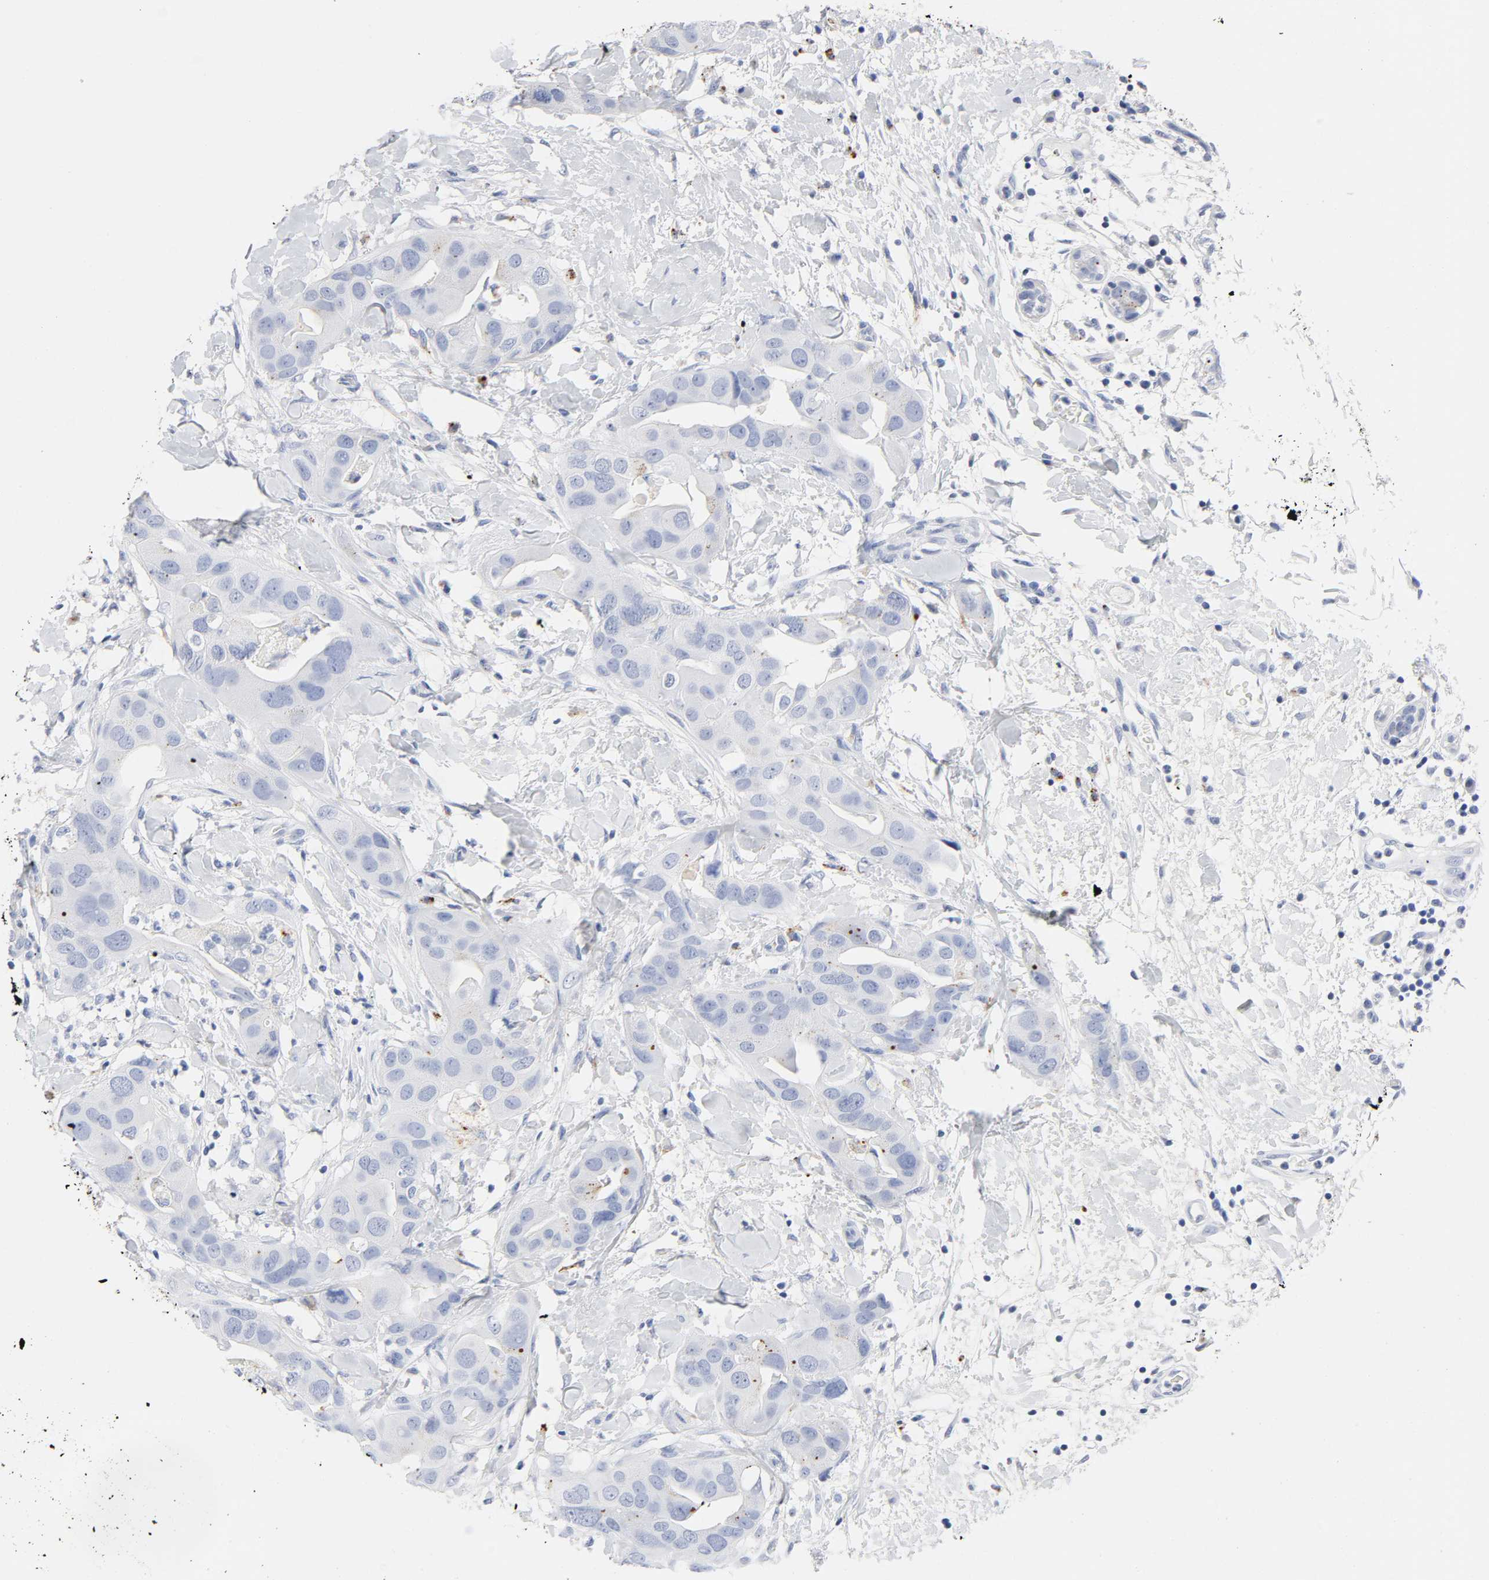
{"staining": {"intensity": "negative", "quantity": "none", "location": "none"}, "tissue": "breast cancer", "cell_type": "Tumor cells", "image_type": "cancer", "snomed": [{"axis": "morphology", "description": "Duct carcinoma"}, {"axis": "topography", "description": "Breast"}], "caption": "The histopathology image displays no staining of tumor cells in breast cancer.", "gene": "PLP1", "patient": {"sex": "female", "age": 40}}